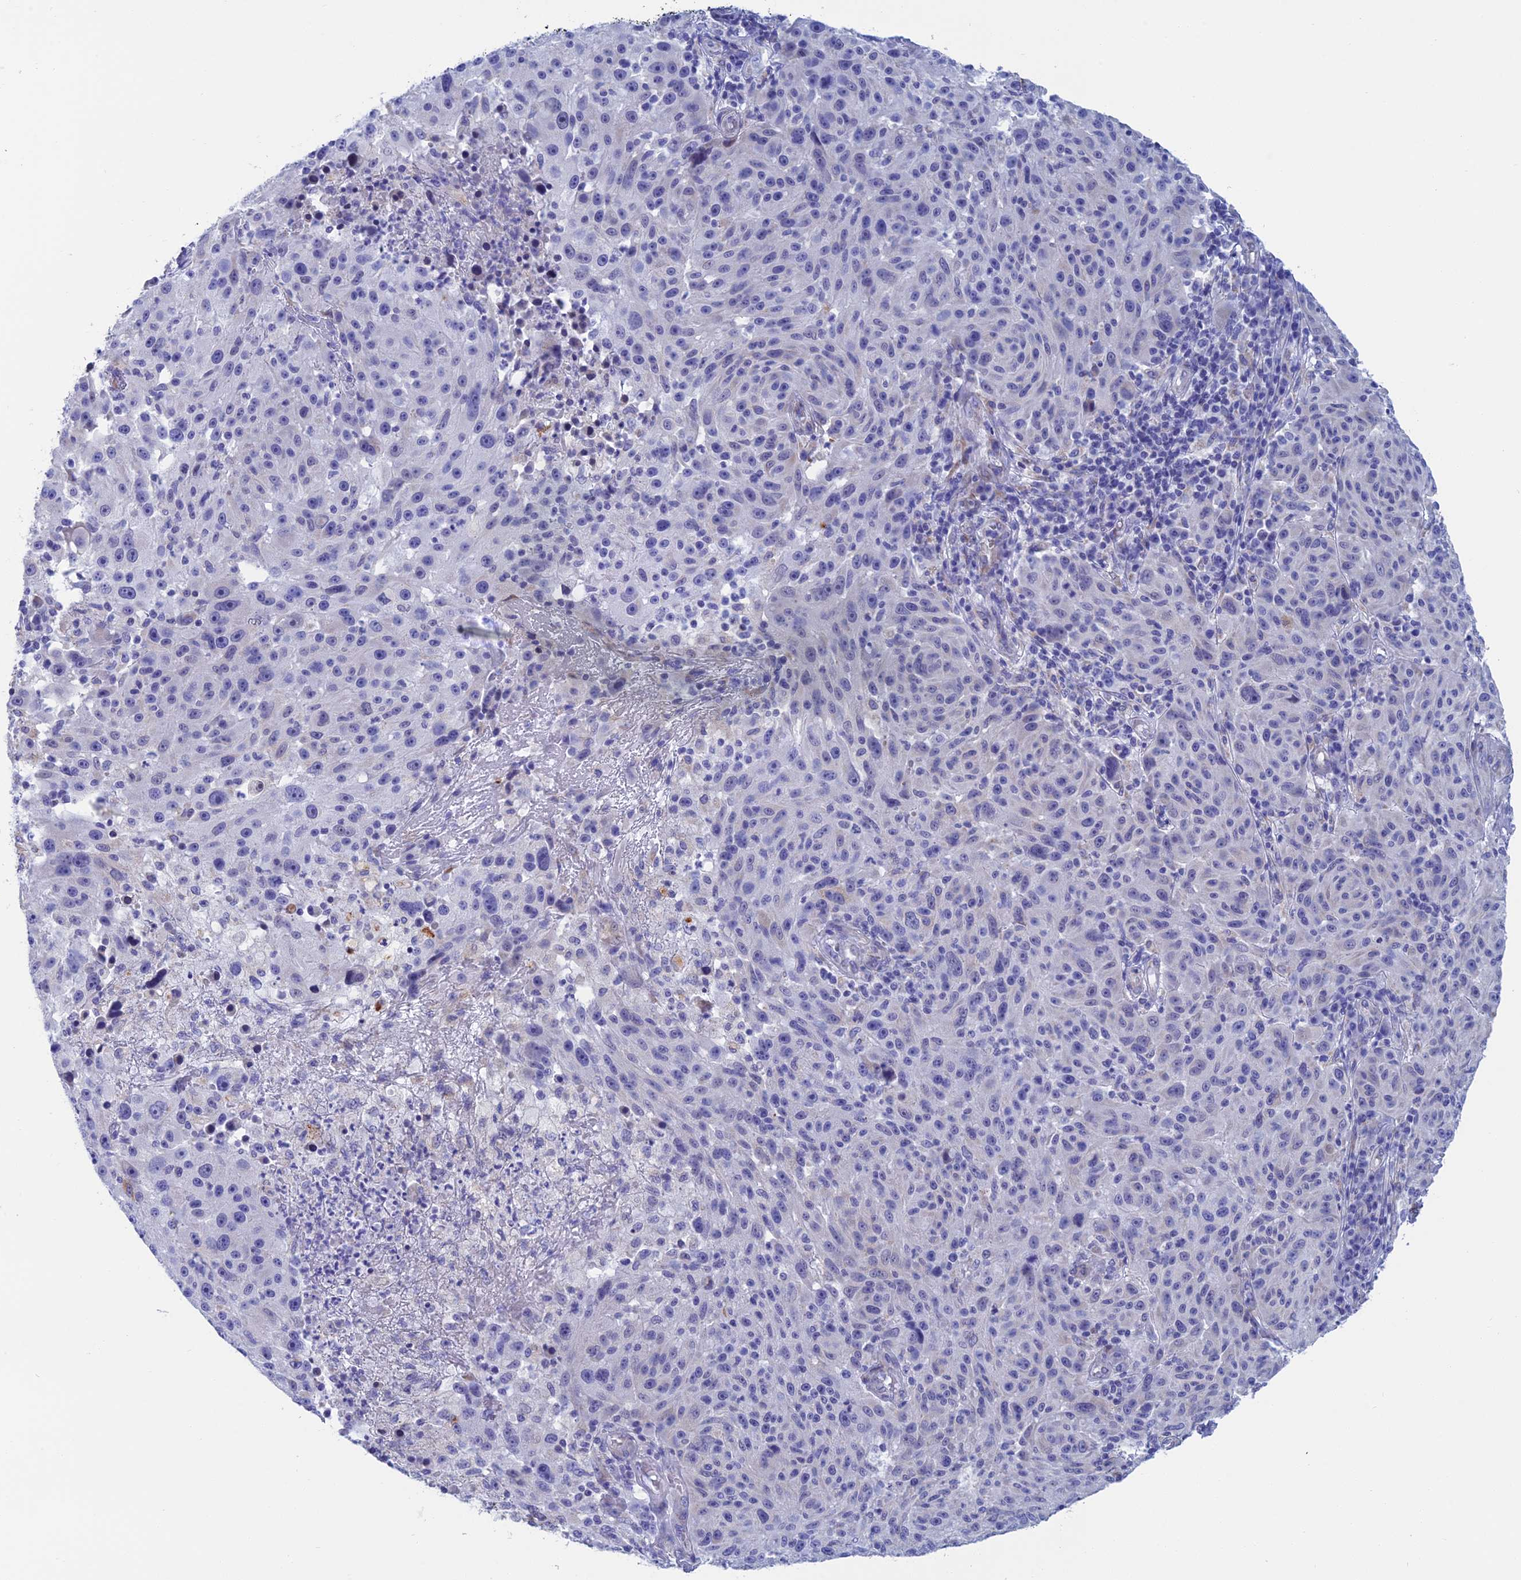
{"staining": {"intensity": "negative", "quantity": "none", "location": "none"}, "tissue": "melanoma", "cell_type": "Tumor cells", "image_type": "cancer", "snomed": [{"axis": "morphology", "description": "Malignant melanoma, NOS"}, {"axis": "topography", "description": "Skin"}], "caption": "IHC photomicrograph of neoplastic tissue: human malignant melanoma stained with DAB shows no significant protein positivity in tumor cells.", "gene": "CFAP210", "patient": {"sex": "male", "age": 53}}